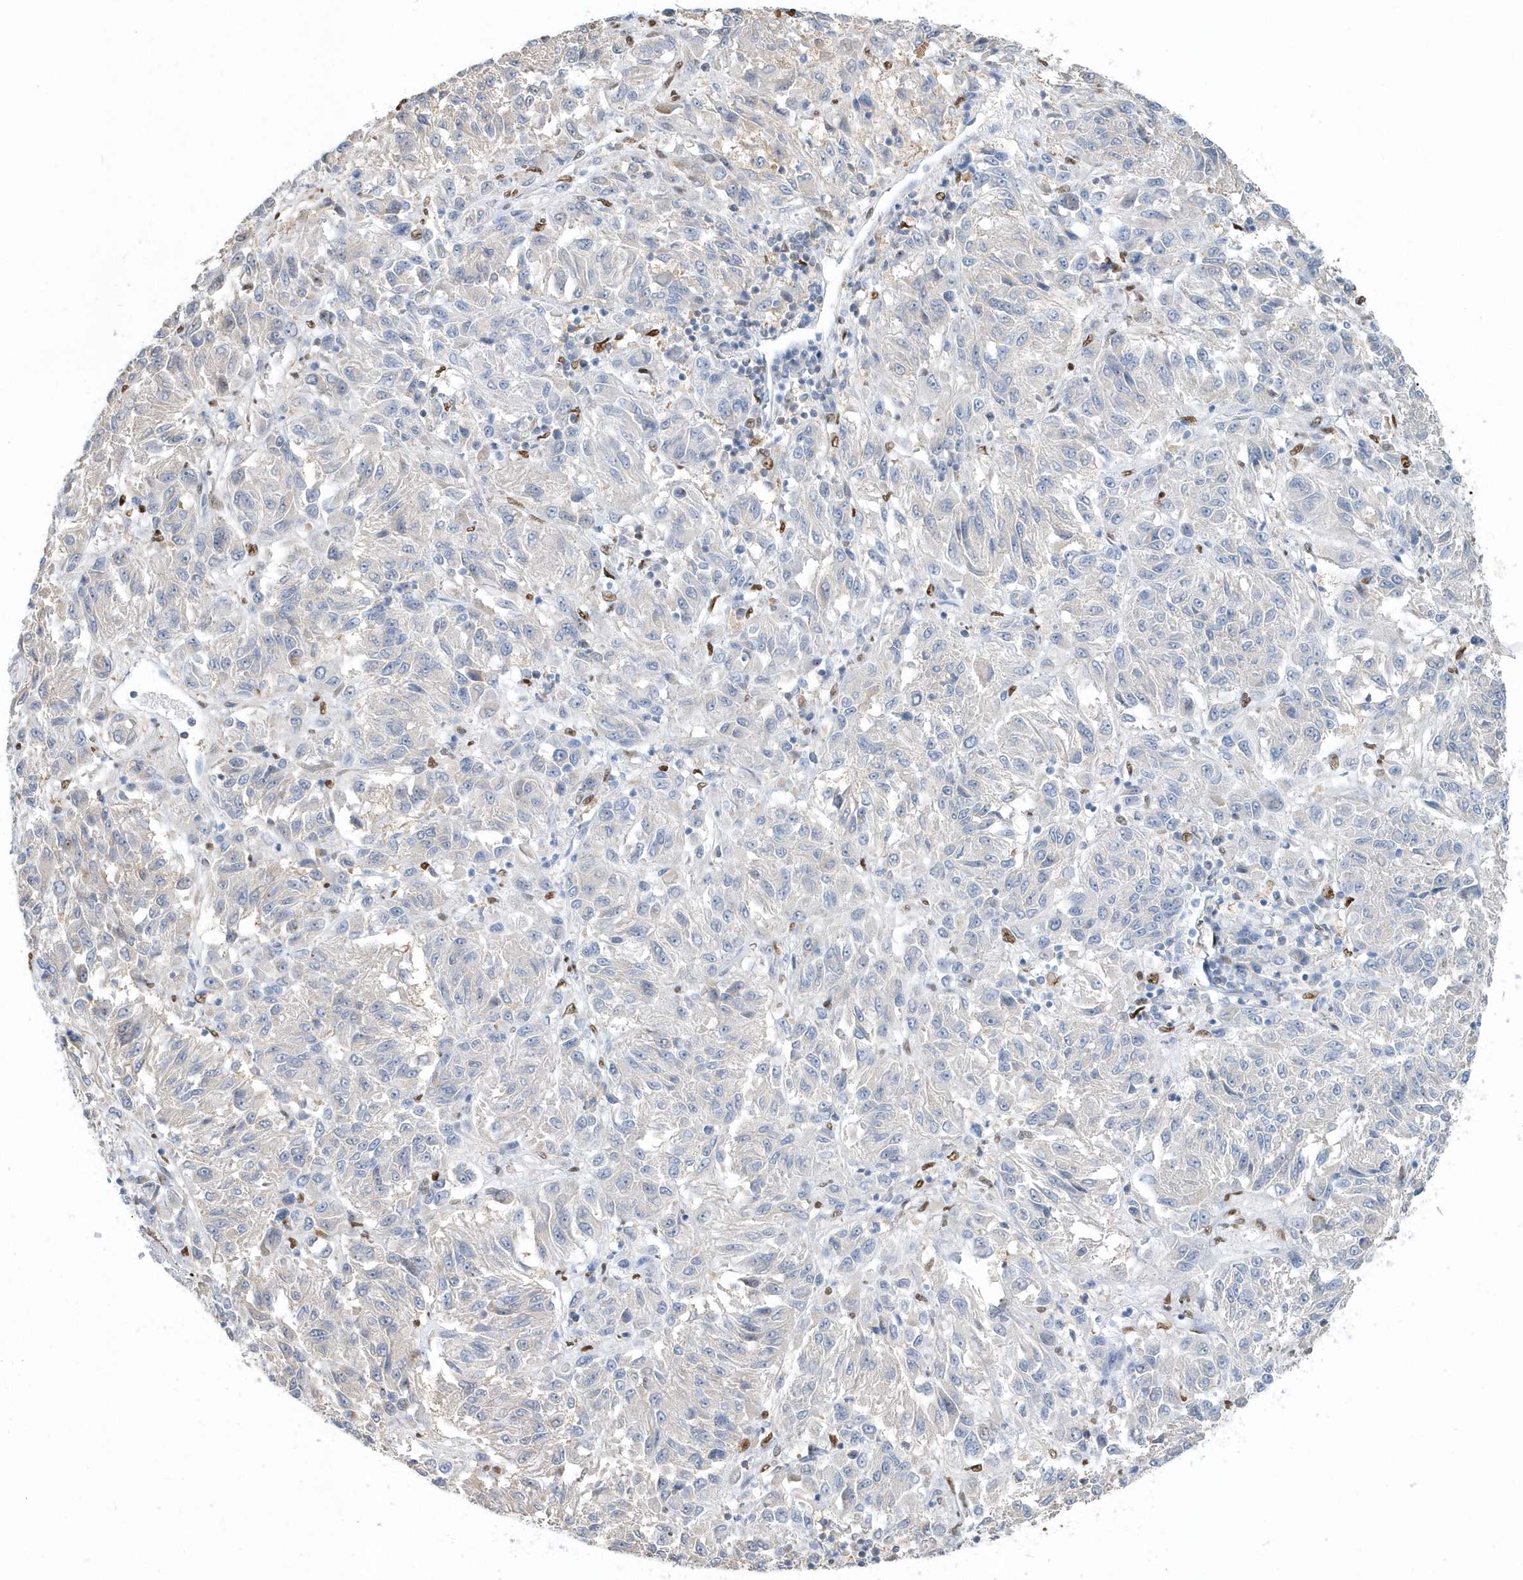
{"staining": {"intensity": "negative", "quantity": "none", "location": "none"}, "tissue": "melanoma", "cell_type": "Tumor cells", "image_type": "cancer", "snomed": [{"axis": "morphology", "description": "Malignant melanoma, Metastatic site"}, {"axis": "topography", "description": "Lung"}], "caption": "Tumor cells are negative for protein expression in human malignant melanoma (metastatic site).", "gene": "MACROH2A2", "patient": {"sex": "male", "age": 64}}